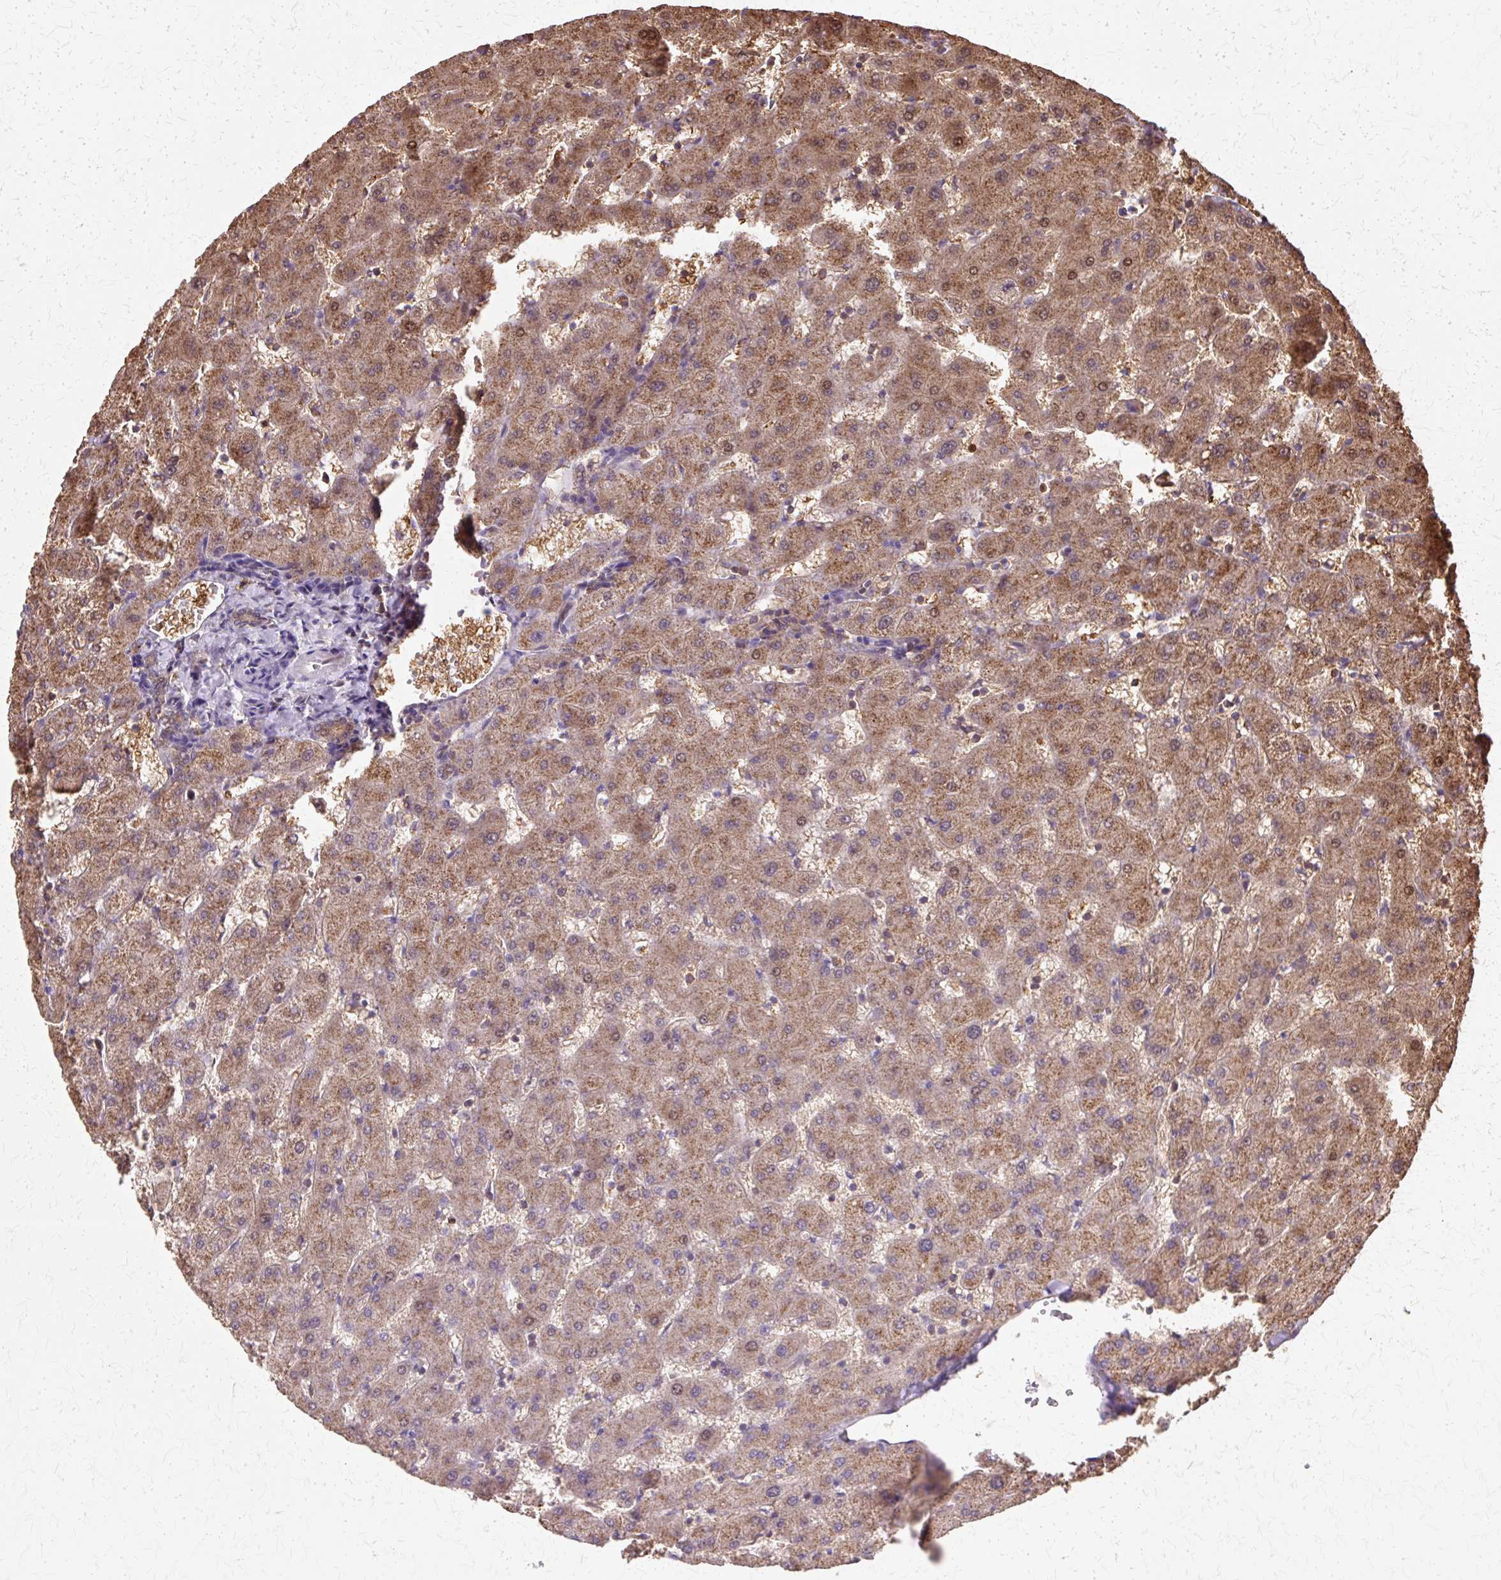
{"staining": {"intensity": "weak", "quantity": ">75%", "location": "nuclear"}, "tissue": "liver", "cell_type": "Cholangiocytes", "image_type": "normal", "snomed": [{"axis": "morphology", "description": "Normal tissue, NOS"}, {"axis": "topography", "description": "Liver"}], "caption": "Liver was stained to show a protein in brown. There is low levels of weak nuclear expression in about >75% of cholangiocytes. (Stains: DAB (3,3'-diaminobenzidine) in brown, nuclei in blue, Microscopy: brightfield microscopy at high magnification).", "gene": "COPB1", "patient": {"sex": "female", "age": 63}}